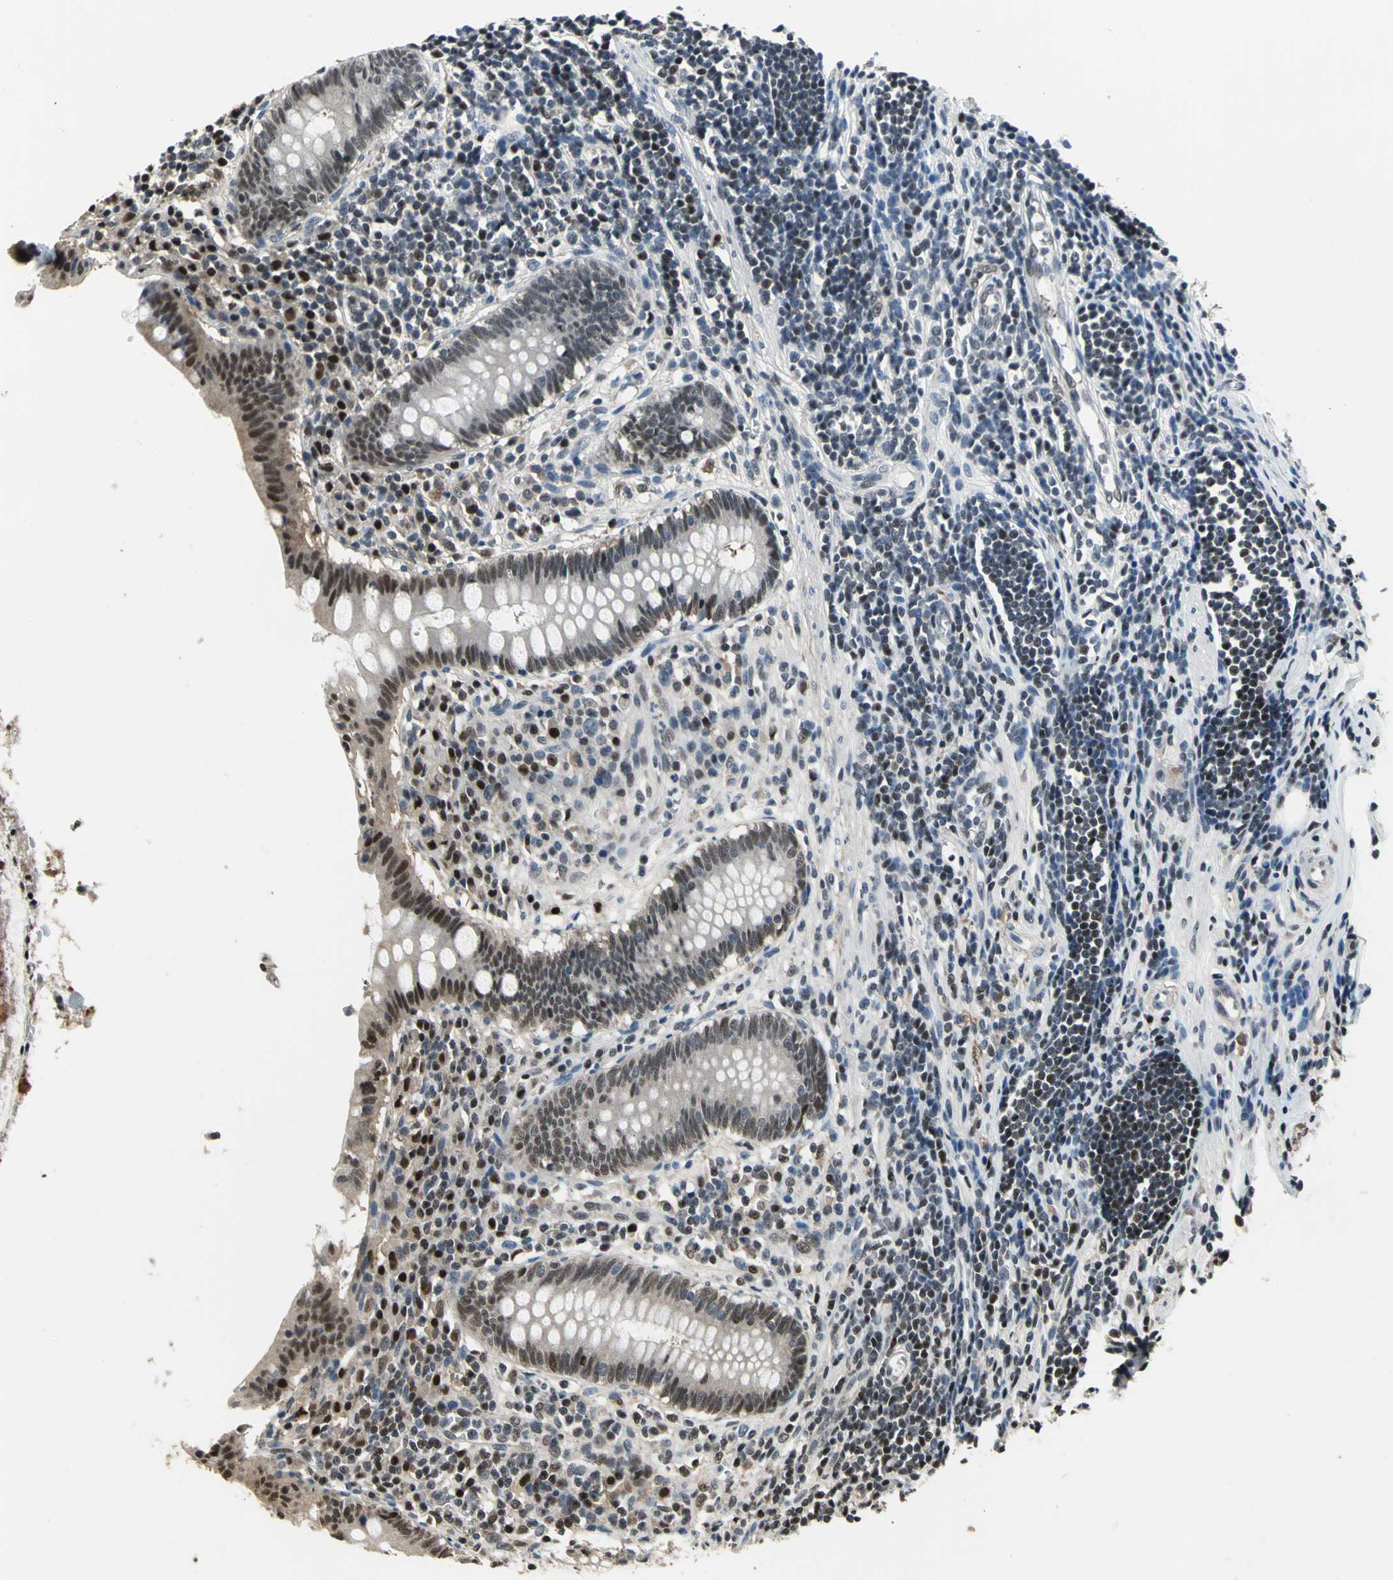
{"staining": {"intensity": "weak", "quantity": ">75%", "location": "cytoplasmic/membranous,nuclear"}, "tissue": "appendix", "cell_type": "Glandular cells", "image_type": "normal", "snomed": [{"axis": "morphology", "description": "Normal tissue, NOS"}, {"axis": "topography", "description": "Appendix"}], "caption": "Protein staining by immunohistochemistry displays weak cytoplasmic/membranous,nuclear positivity in about >75% of glandular cells in benign appendix.", "gene": "MIS18BP1", "patient": {"sex": "female", "age": 50}}